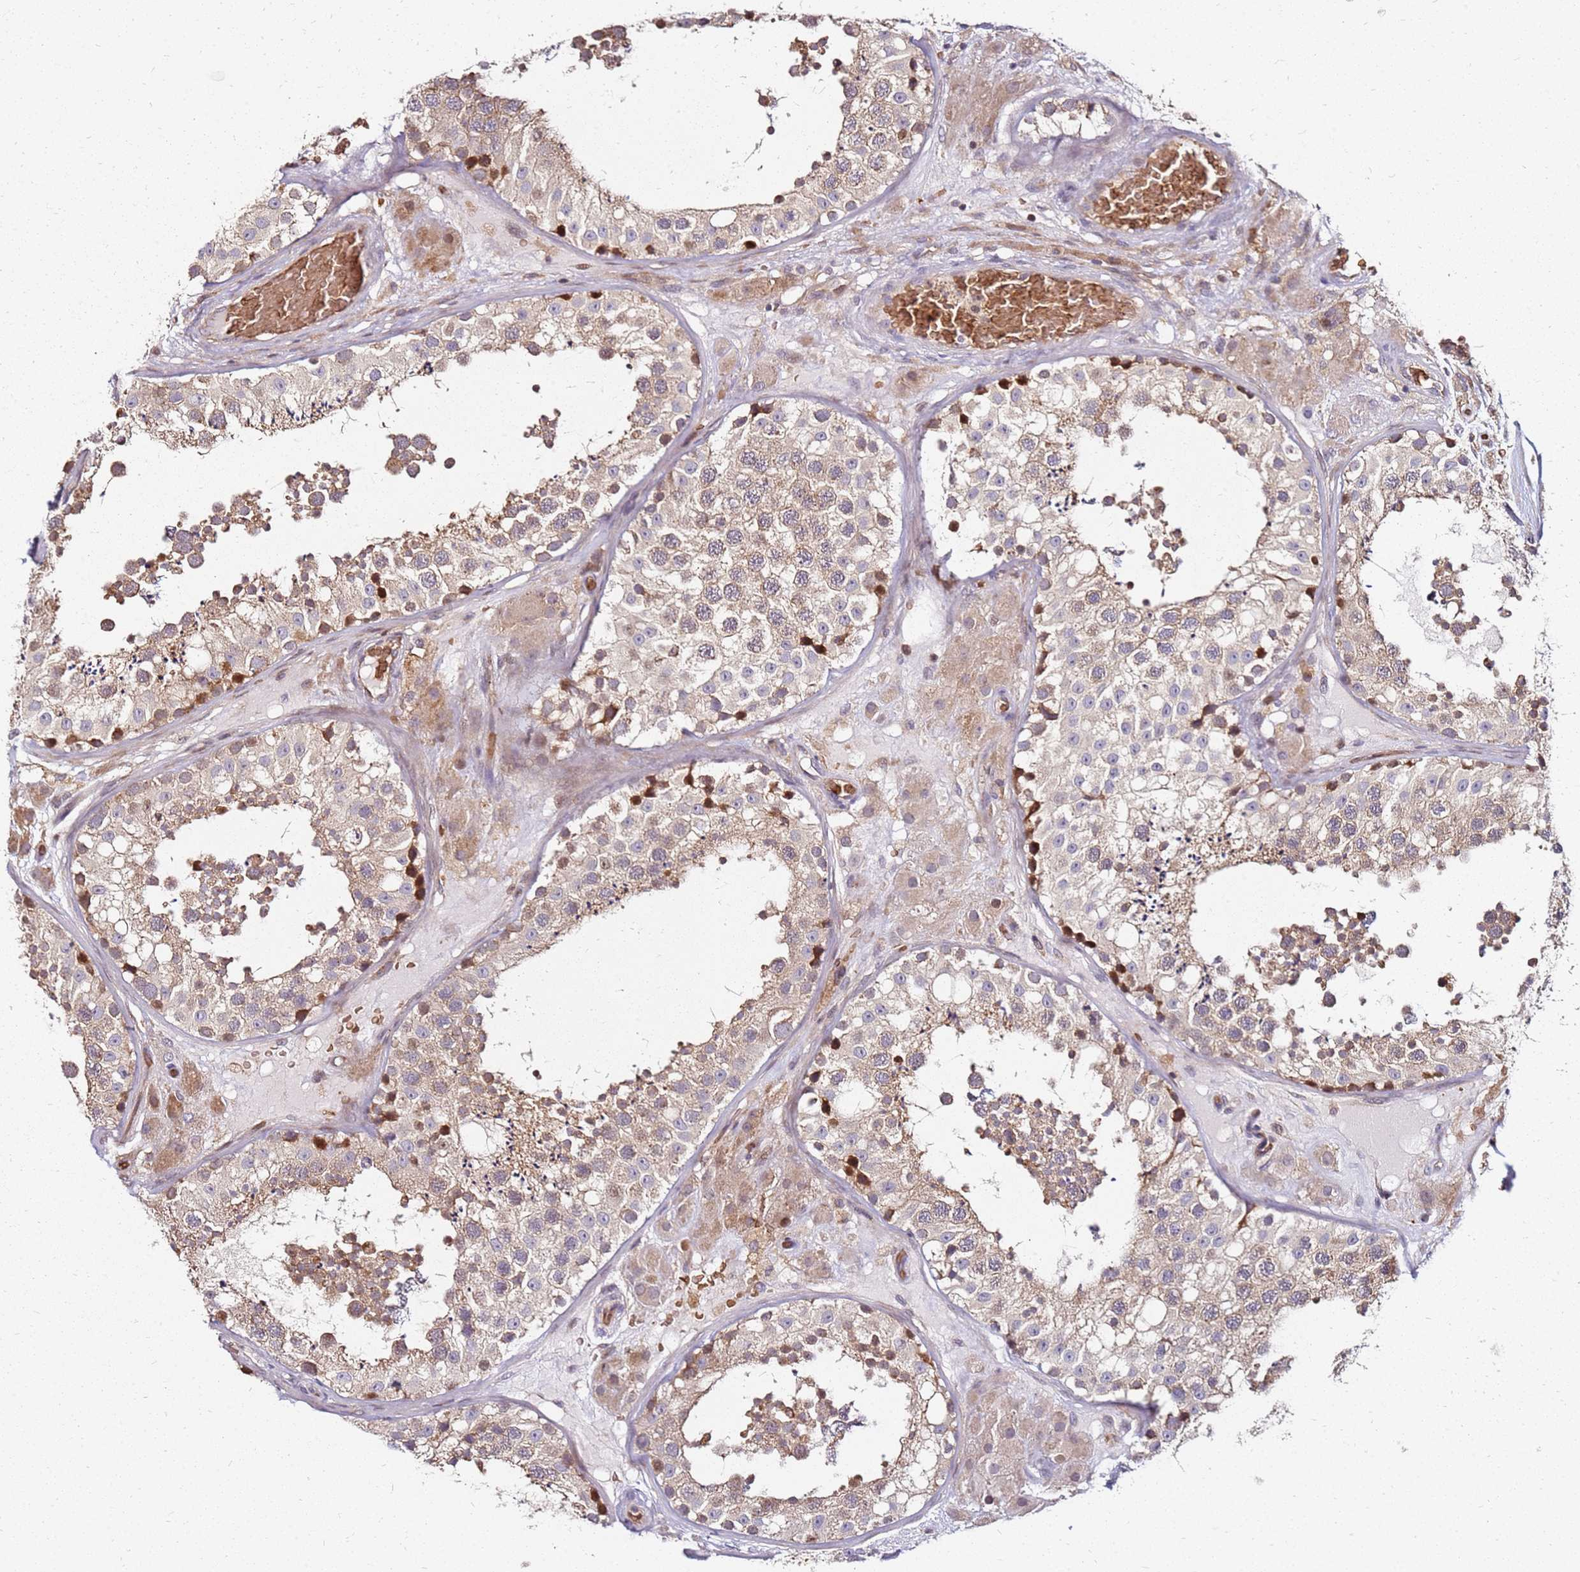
{"staining": {"intensity": "strong", "quantity": "<25%", "location": "cytoplasmic/membranous,nuclear"}, "tissue": "testis", "cell_type": "Cells in seminiferous ducts", "image_type": "normal", "snomed": [{"axis": "morphology", "description": "Normal tissue, NOS"}, {"axis": "topography", "description": "Testis"}], "caption": "DAB (3,3'-diaminobenzidine) immunohistochemical staining of unremarkable testis shows strong cytoplasmic/membranous,nuclear protein positivity in approximately <25% of cells in seminiferous ducts. The staining is performed using DAB brown chromogen to label protein expression. The nuclei are counter-stained blue using hematoxylin.", "gene": "RNF11", "patient": {"sex": "male", "age": 26}}